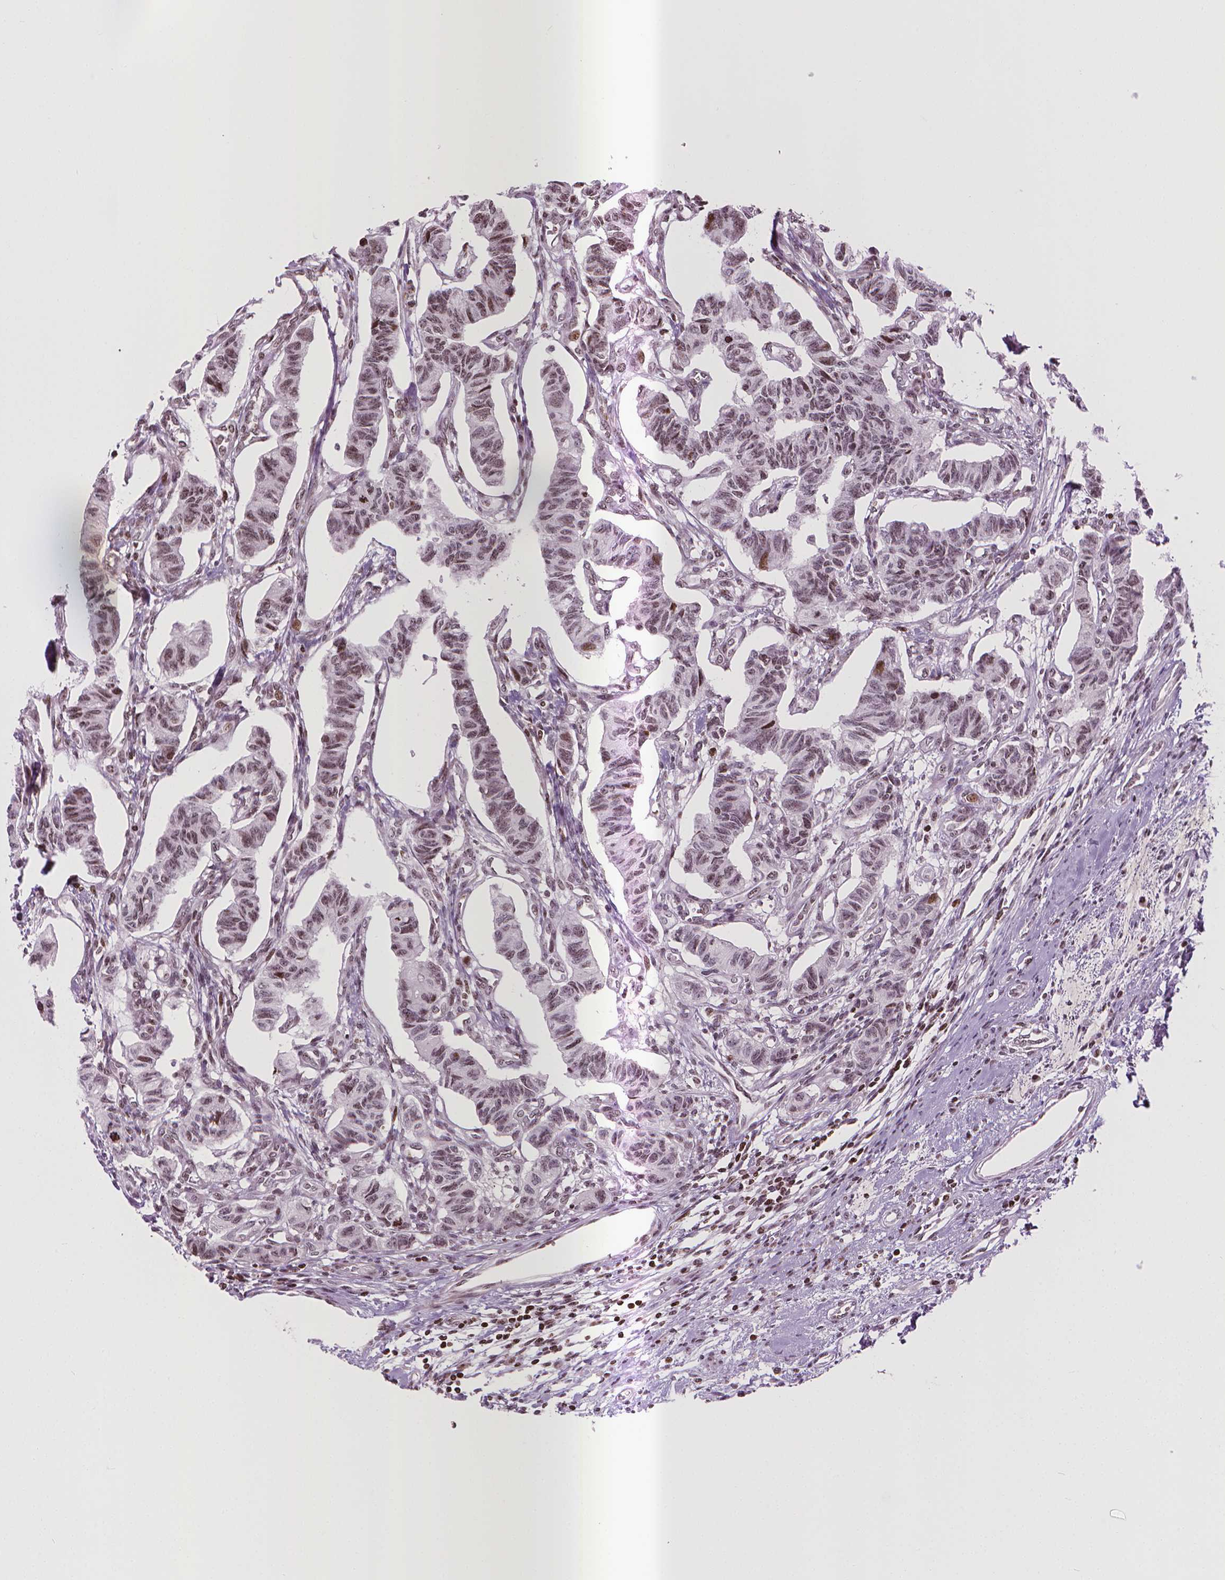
{"staining": {"intensity": "weak", "quantity": ">75%", "location": "nuclear"}, "tissue": "carcinoid", "cell_type": "Tumor cells", "image_type": "cancer", "snomed": [{"axis": "morphology", "description": "Carcinoid, malignant, NOS"}, {"axis": "topography", "description": "Kidney"}], "caption": "High-power microscopy captured an immunohistochemistry (IHC) histopathology image of carcinoid, revealing weak nuclear expression in about >75% of tumor cells.", "gene": "PIP4K2A", "patient": {"sex": "female", "age": 41}}